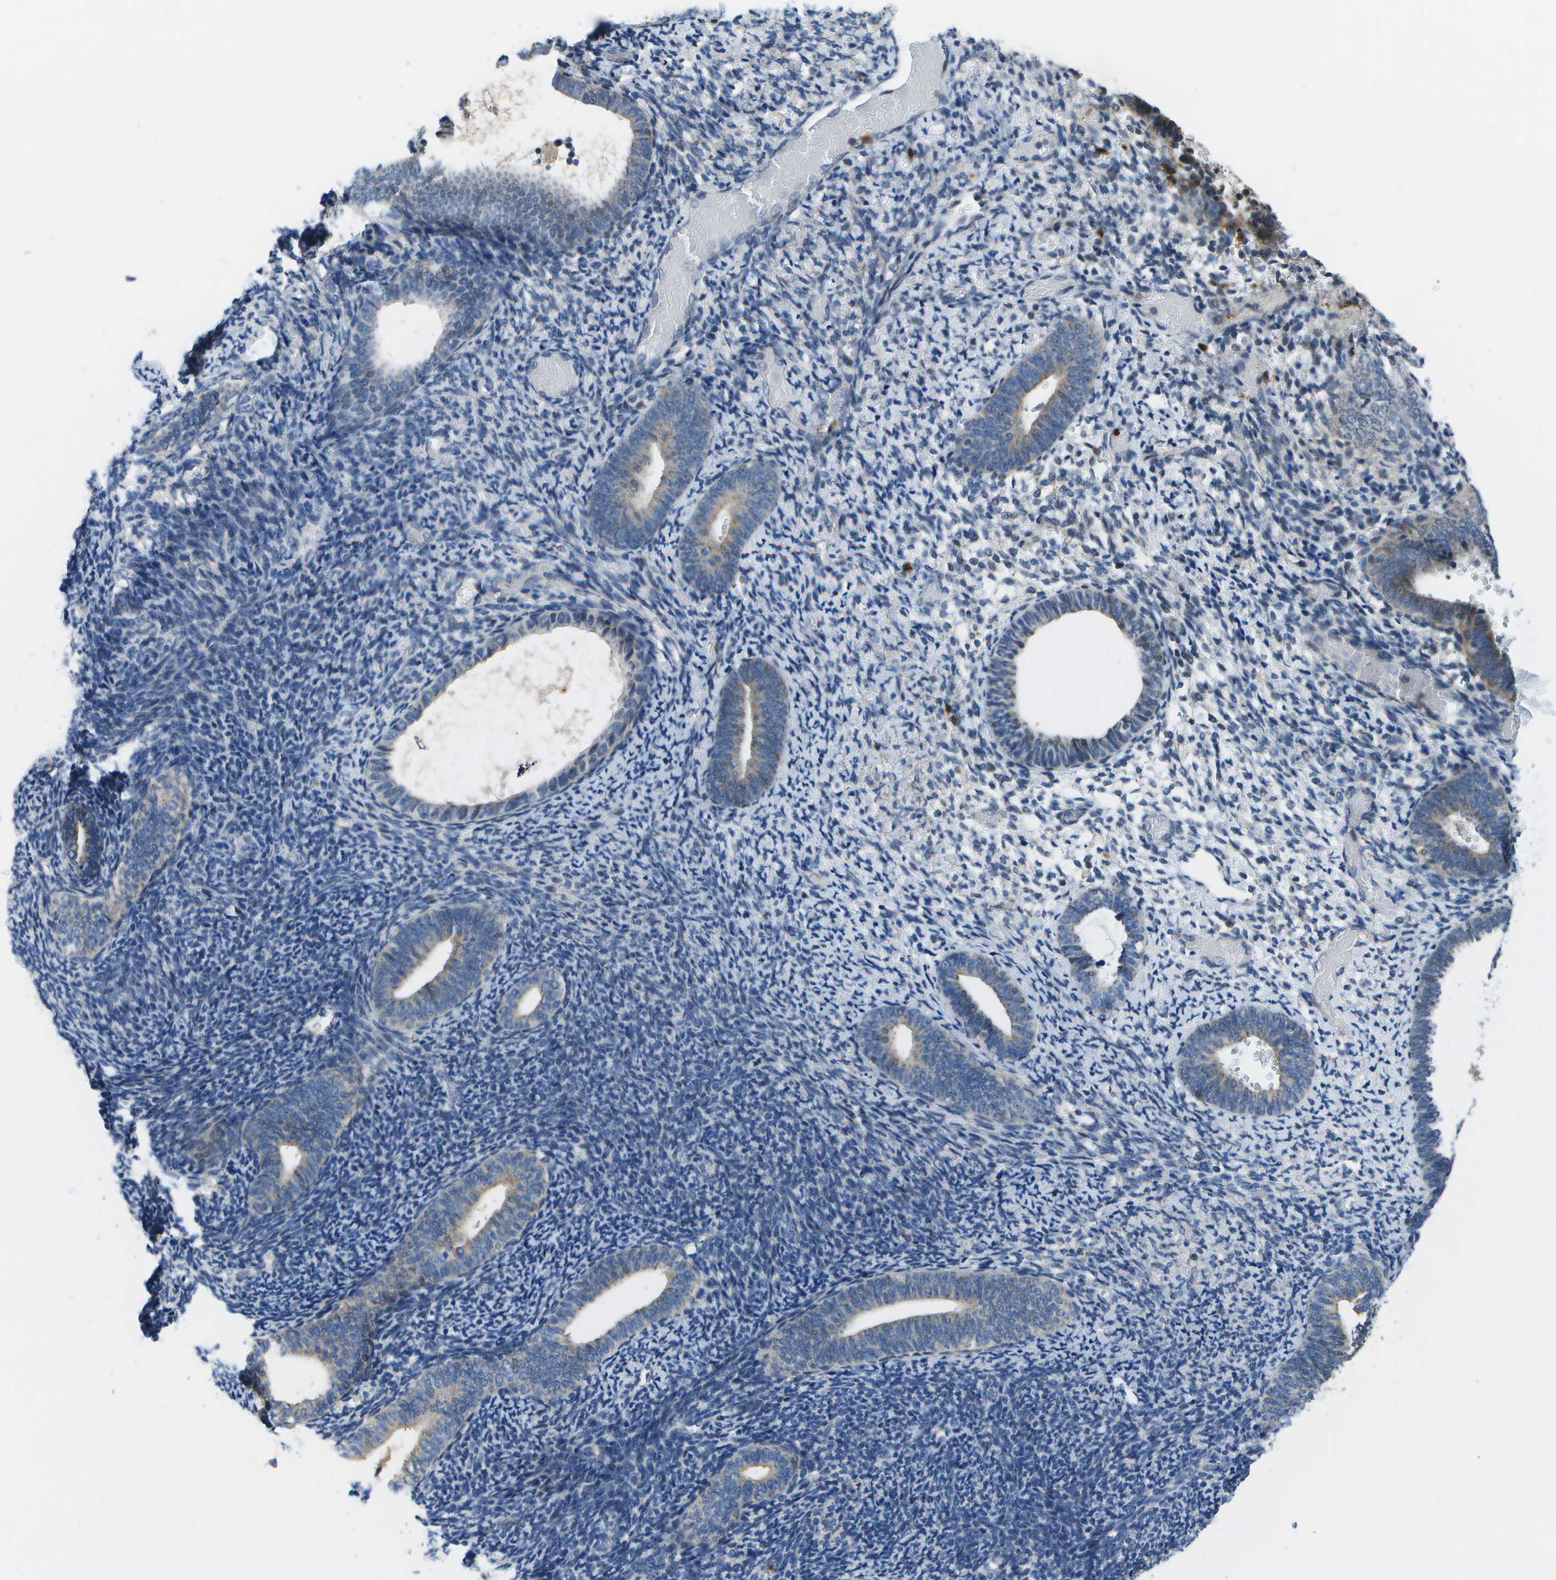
{"staining": {"intensity": "negative", "quantity": "none", "location": "none"}, "tissue": "endometrium", "cell_type": "Cells in endometrial stroma", "image_type": "normal", "snomed": [{"axis": "morphology", "description": "Normal tissue, NOS"}, {"axis": "topography", "description": "Endometrium"}], "caption": "Cells in endometrial stroma show no significant staining in unremarkable endometrium. Brightfield microscopy of immunohistochemistry stained with DAB (3,3'-diaminobenzidine) (brown) and hematoxylin (blue), captured at high magnification.", "gene": "GALNT15", "patient": {"sex": "female", "age": 66}}